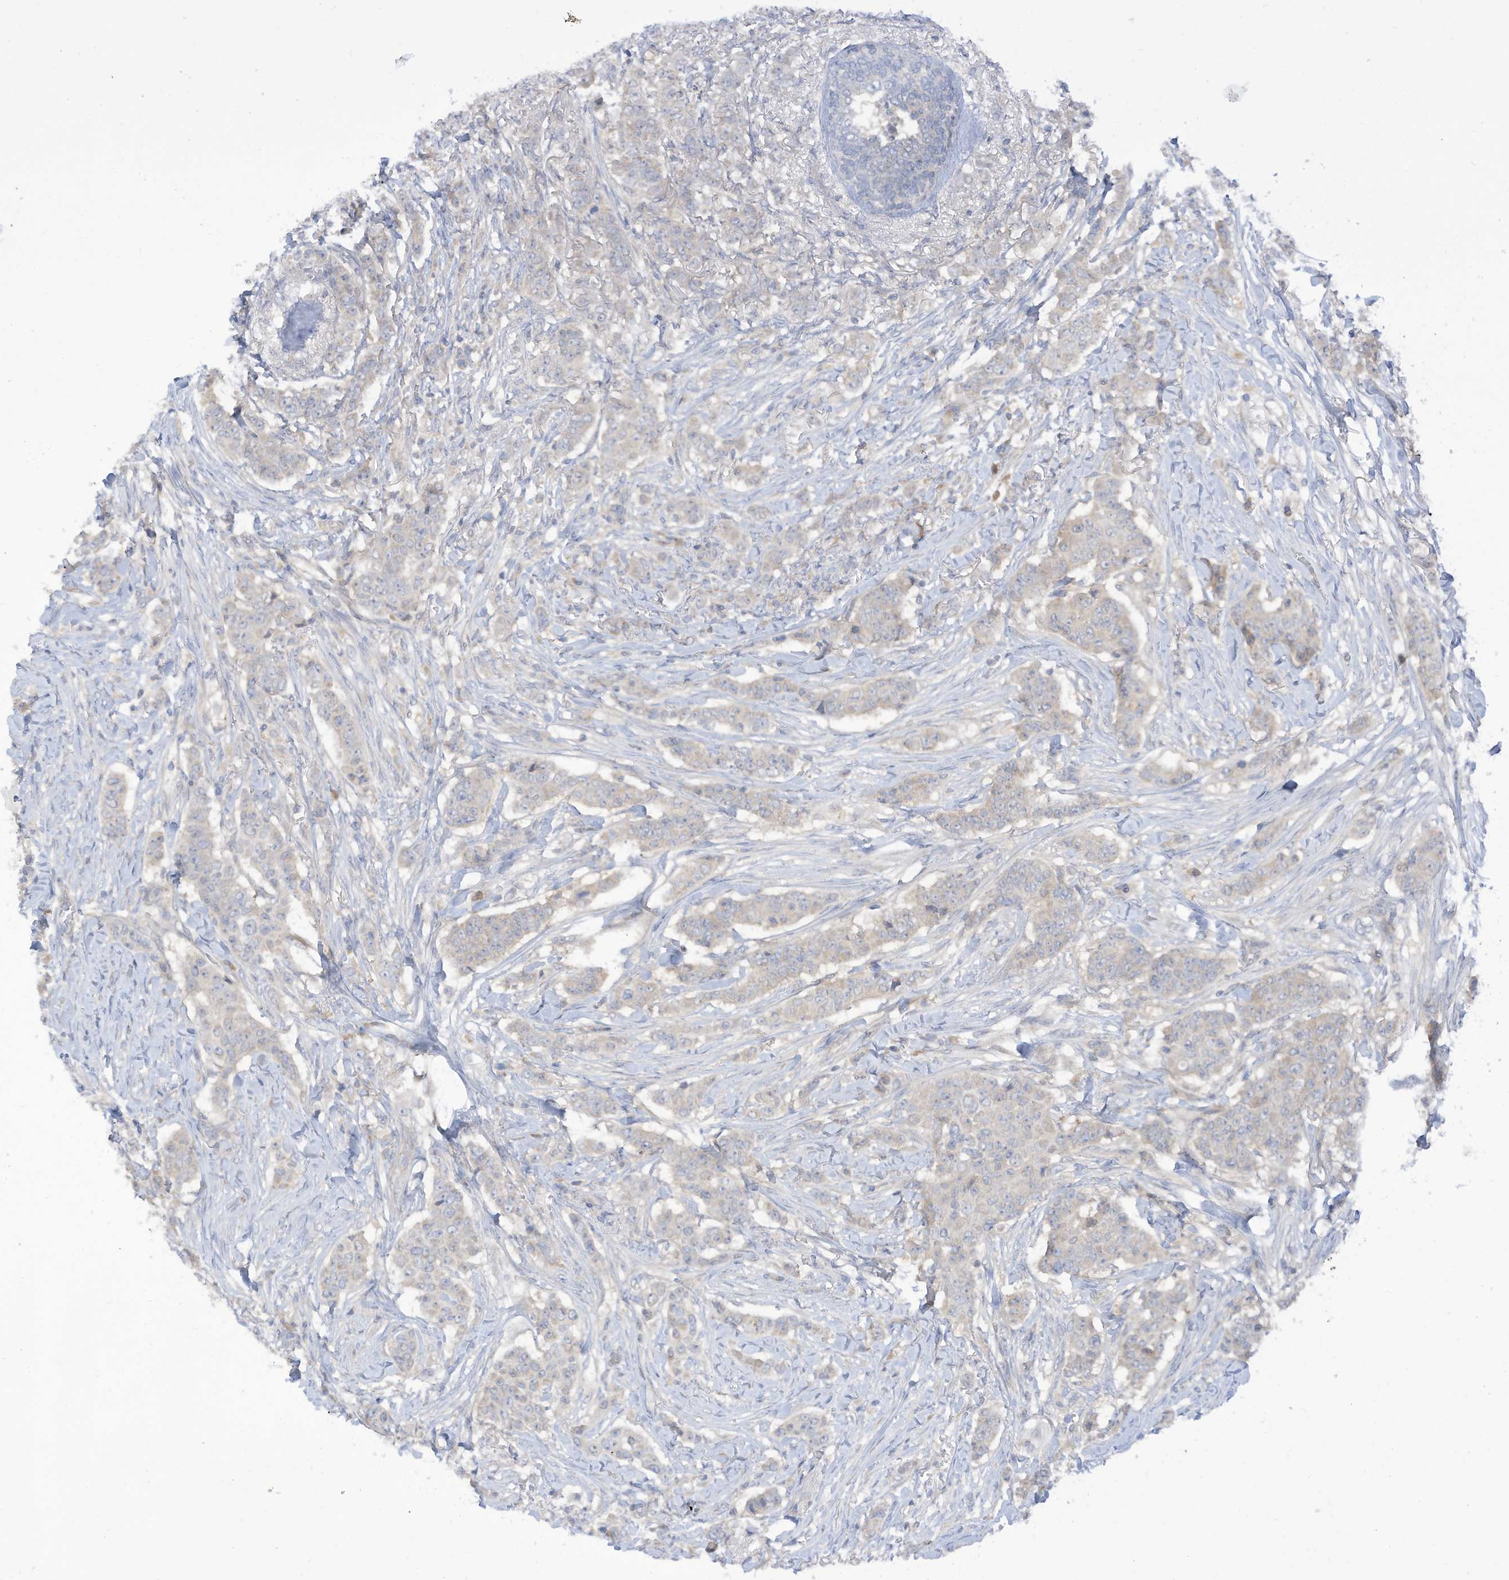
{"staining": {"intensity": "negative", "quantity": "none", "location": "none"}, "tissue": "breast cancer", "cell_type": "Tumor cells", "image_type": "cancer", "snomed": [{"axis": "morphology", "description": "Duct carcinoma"}, {"axis": "topography", "description": "Breast"}], "caption": "Immunohistochemical staining of breast infiltrating ductal carcinoma displays no significant expression in tumor cells.", "gene": "LRRN2", "patient": {"sex": "female", "age": 40}}